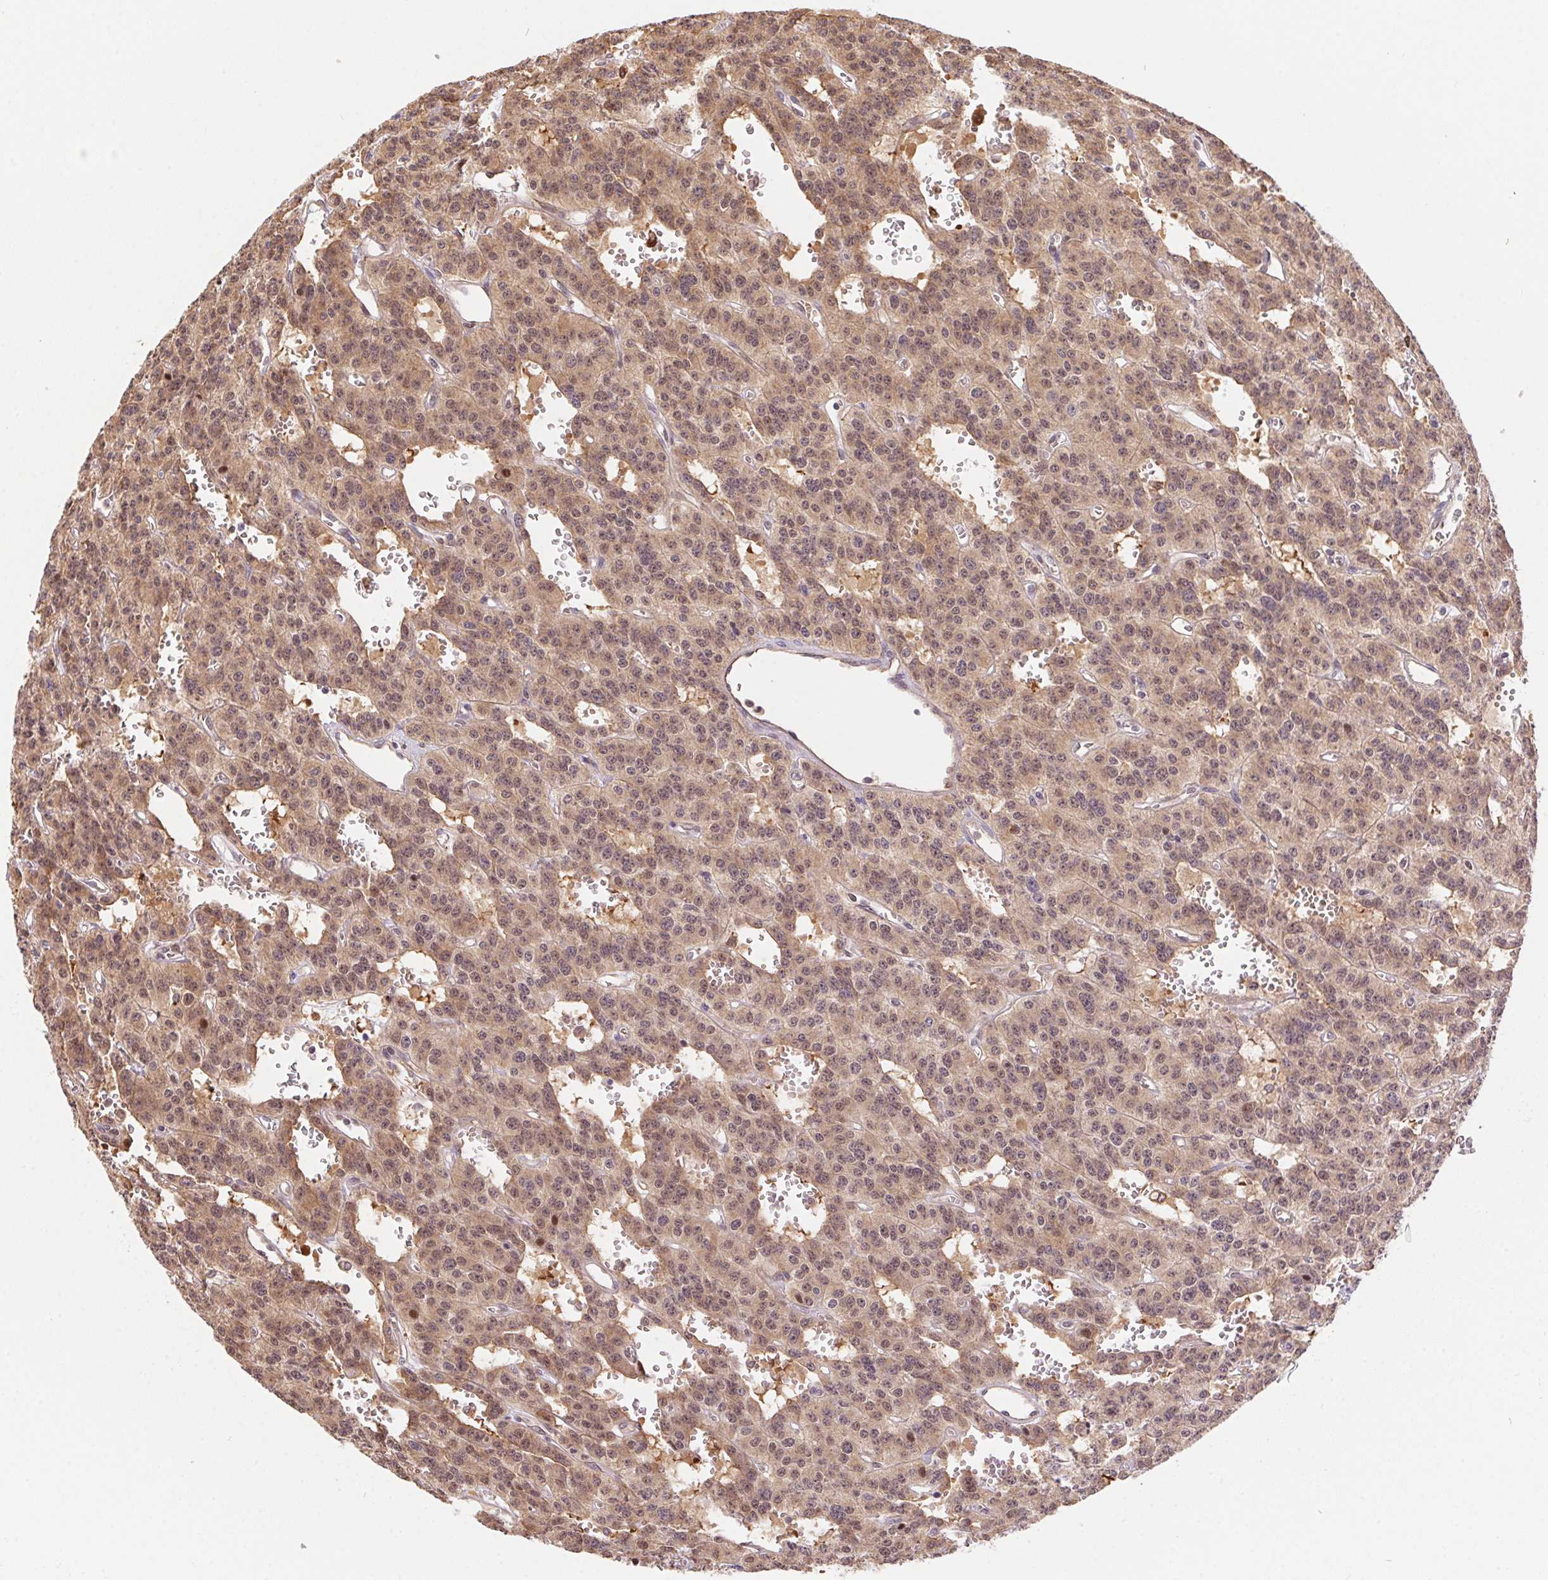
{"staining": {"intensity": "moderate", "quantity": ">75%", "location": "cytoplasmic/membranous,nuclear"}, "tissue": "carcinoid", "cell_type": "Tumor cells", "image_type": "cancer", "snomed": [{"axis": "morphology", "description": "Carcinoid, malignant, NOS"}, {"axis": "topography", "description": "Lung"}], "caption": "Immunohistochemistry (IHC) of human carcinoid demonstrates medium levels of moderate cytoplasmic/membranous and nuclear expression in approximately >75% of tumor cells.", "gene": "NUDT16", "patient": {"sex": "female", "age": 71}}